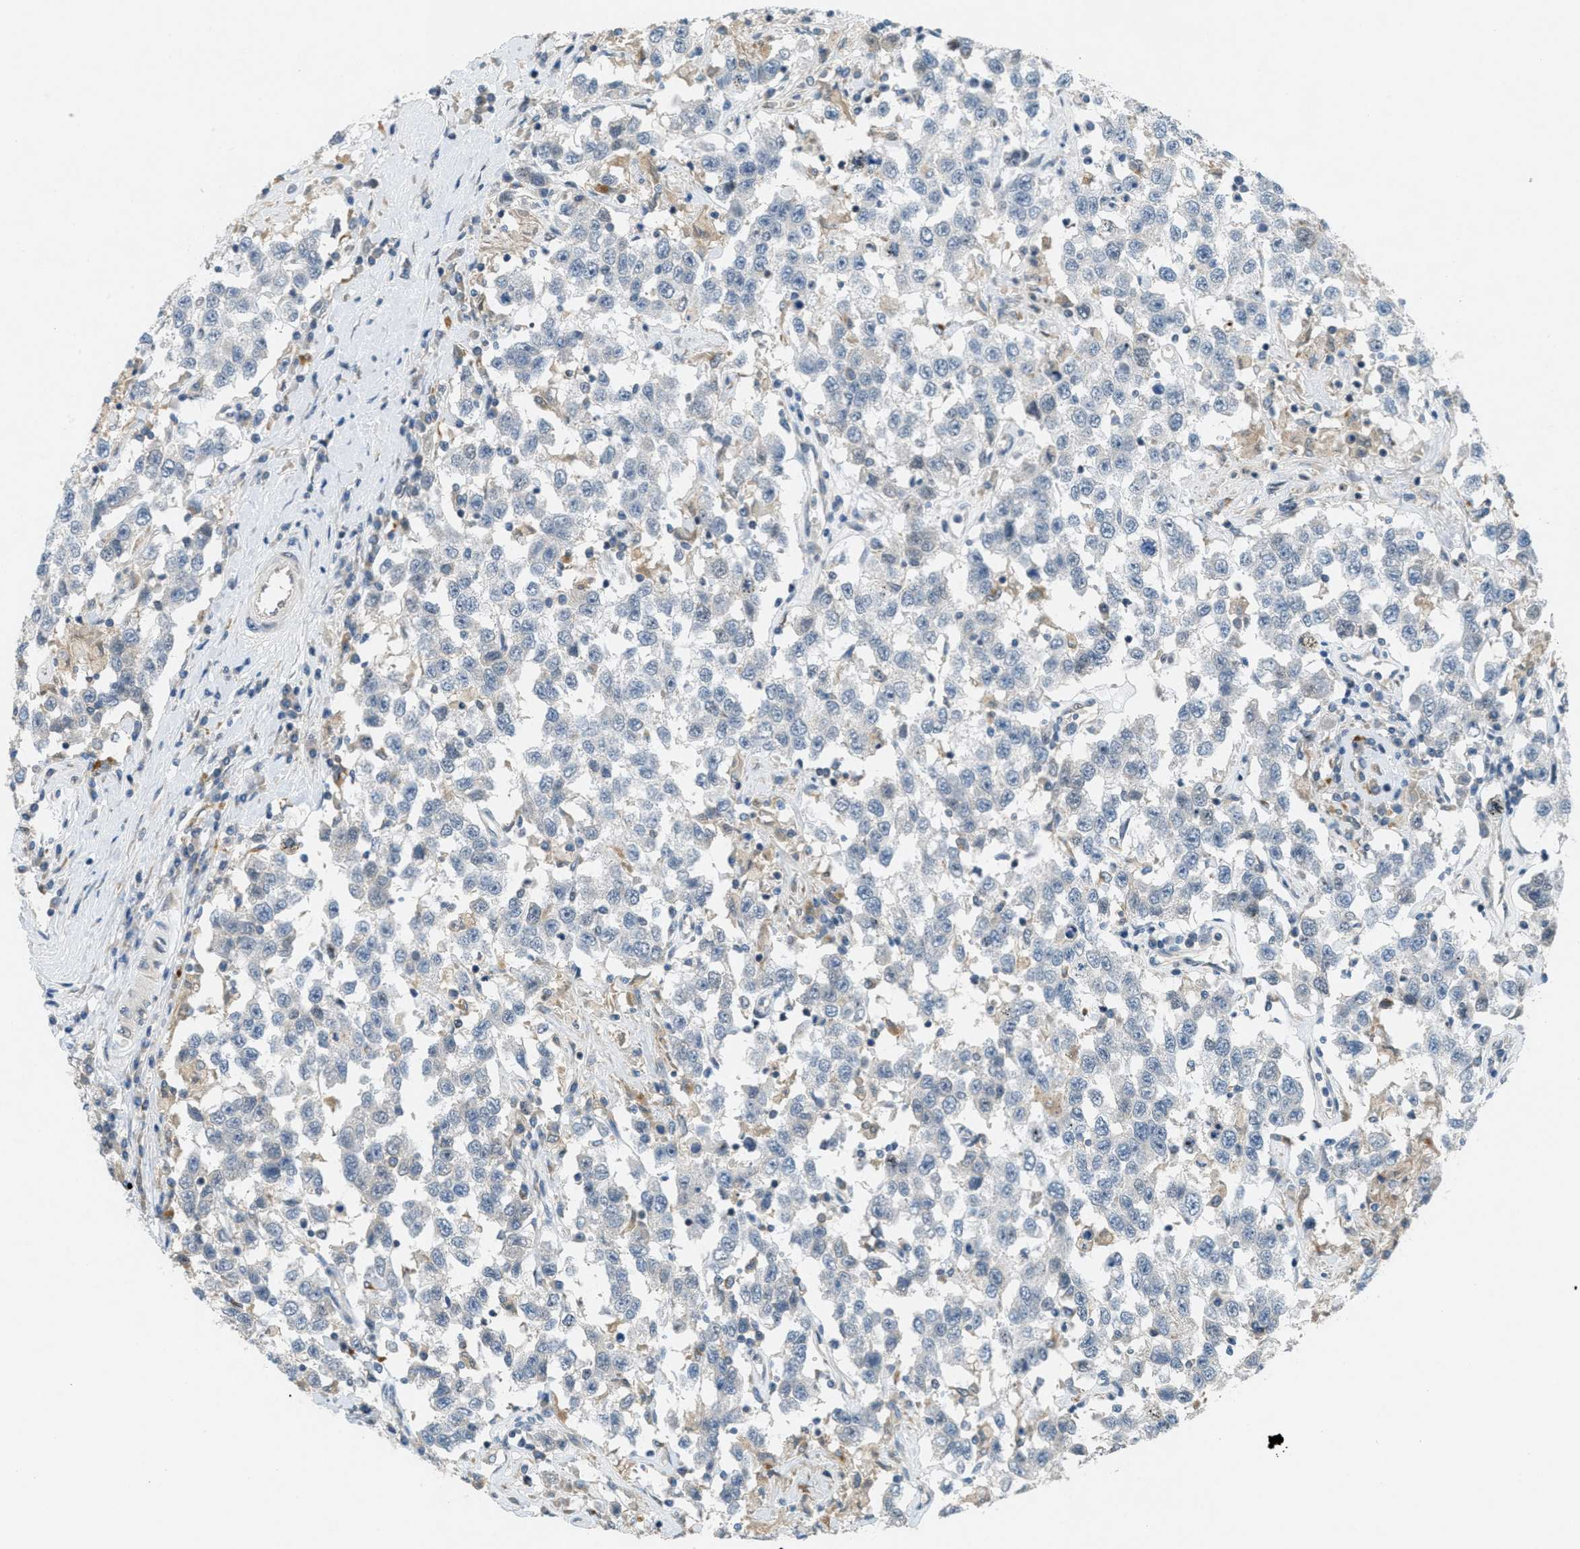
{"staining": {"intensity": "negative", "quantity": "none", "location": "none"}, "tissue": "testis cancer", "cell_type": "Tumor cells", "image_type": "cancer", "snomed": [{"axis": "morphology", "description": "Seminoma, NOS"}, {"axis": "topography", "description": "Testis"}], "caption": "Testis cancer (seminoma) was stained to show a protein in brown. There is no significant expression in tumor cells. (Brightfield microscopy of DAB IHC at high magnification).", "gene": "SIGMAR1", "patient": {"sex": "male", "age": 41}}